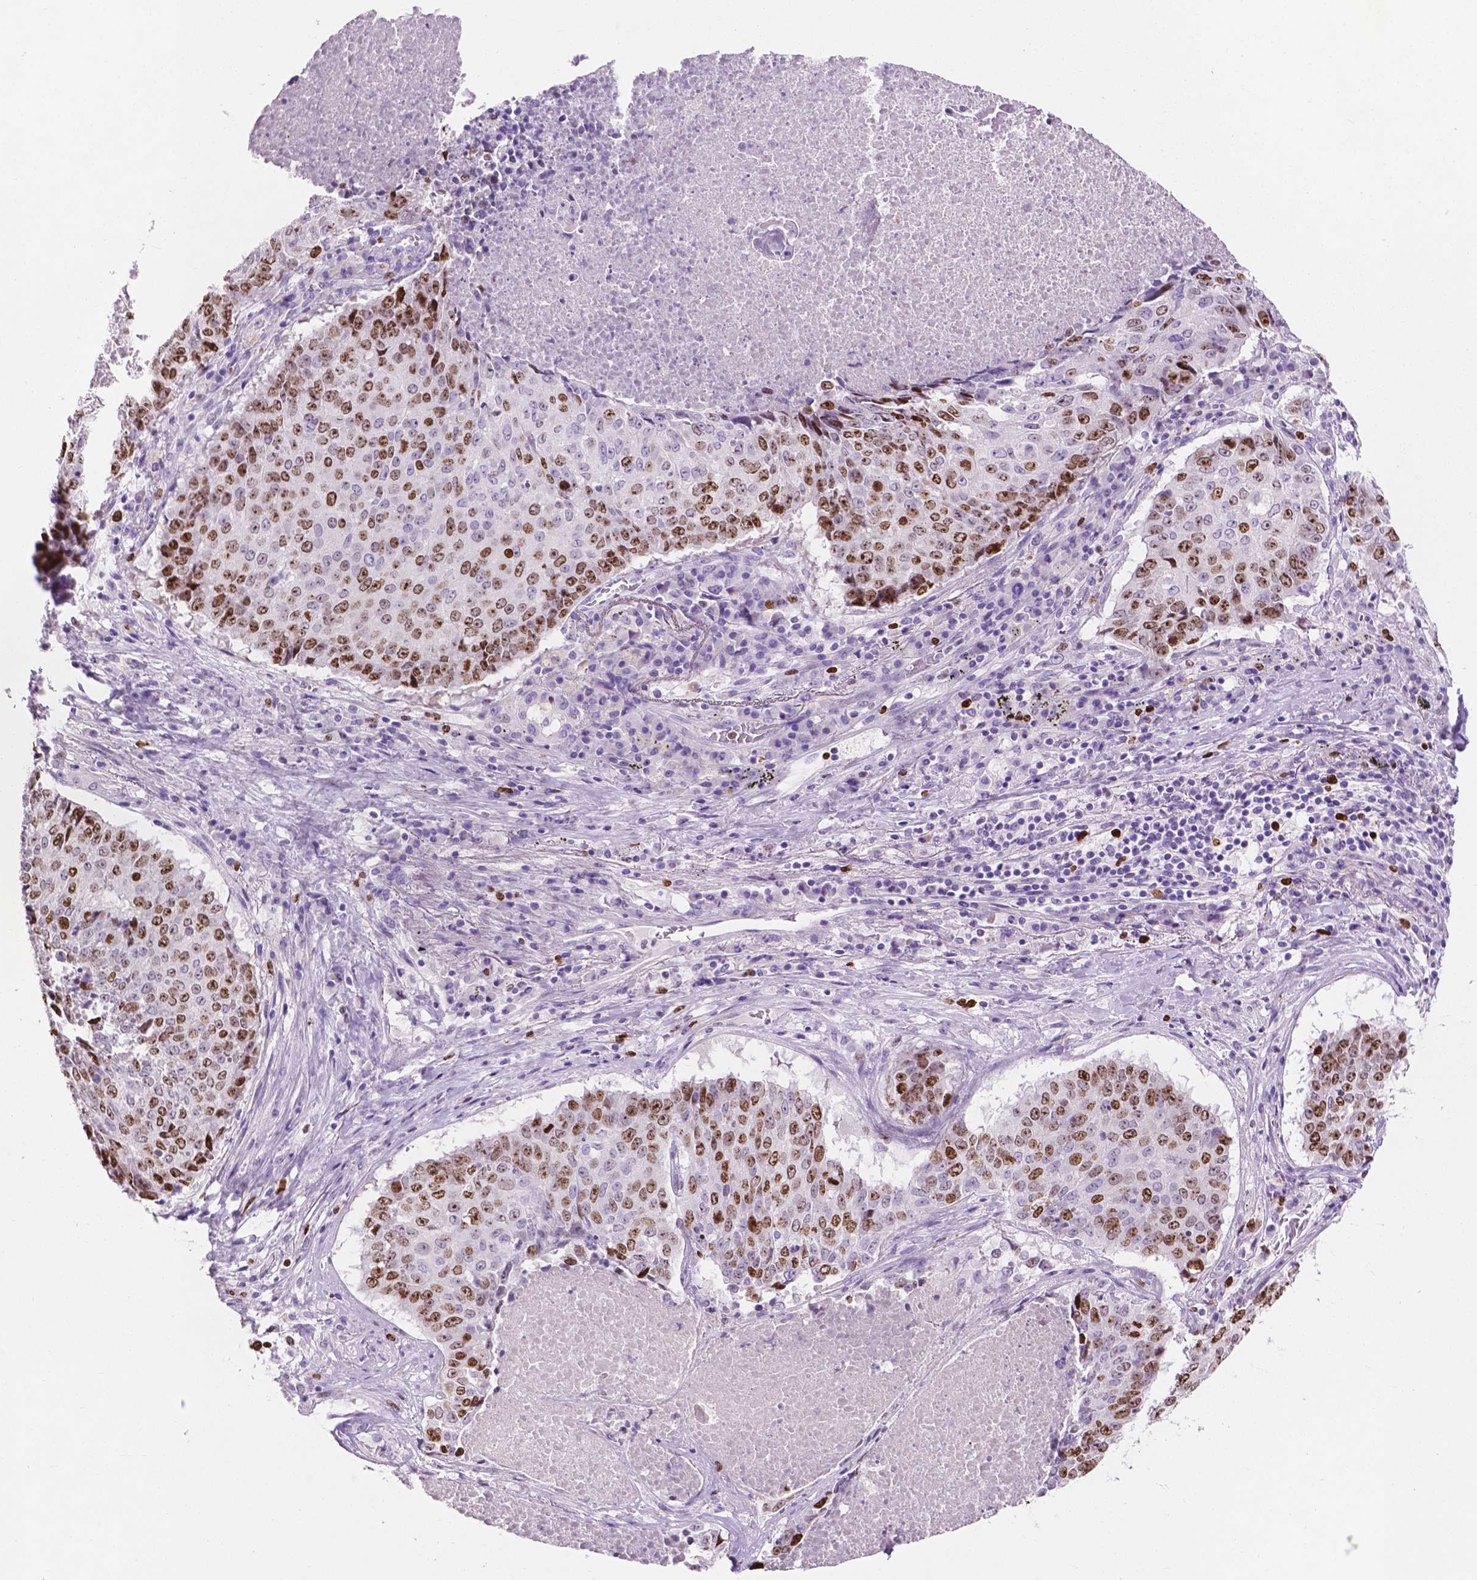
{"staining": {"intensity": "moderate", "quantity": "25%-75%", "location": "nuclear"}, "tissue": "lung cancer", "cell_type": "Tumor cells", "image_type": "cancer", "snomed": [{"axis": "morphology", "description": "Normal tissue, NOS"}, {"axis": "morphology", "description": "Squamous cell carcinoma, NOS"}, {"axis": "topography", "description": "Bronchus"}, {"axis": "topography", "description": "Lung"}], "caption": "DAB immunohistochemical staining of lung squamous cell carcinoma exhibits moderate nuclear protein staining in approximately 25%-75% of tumor cells.", "gene": "SIAH2", "patient": {"sex": "male", "age": 64}}